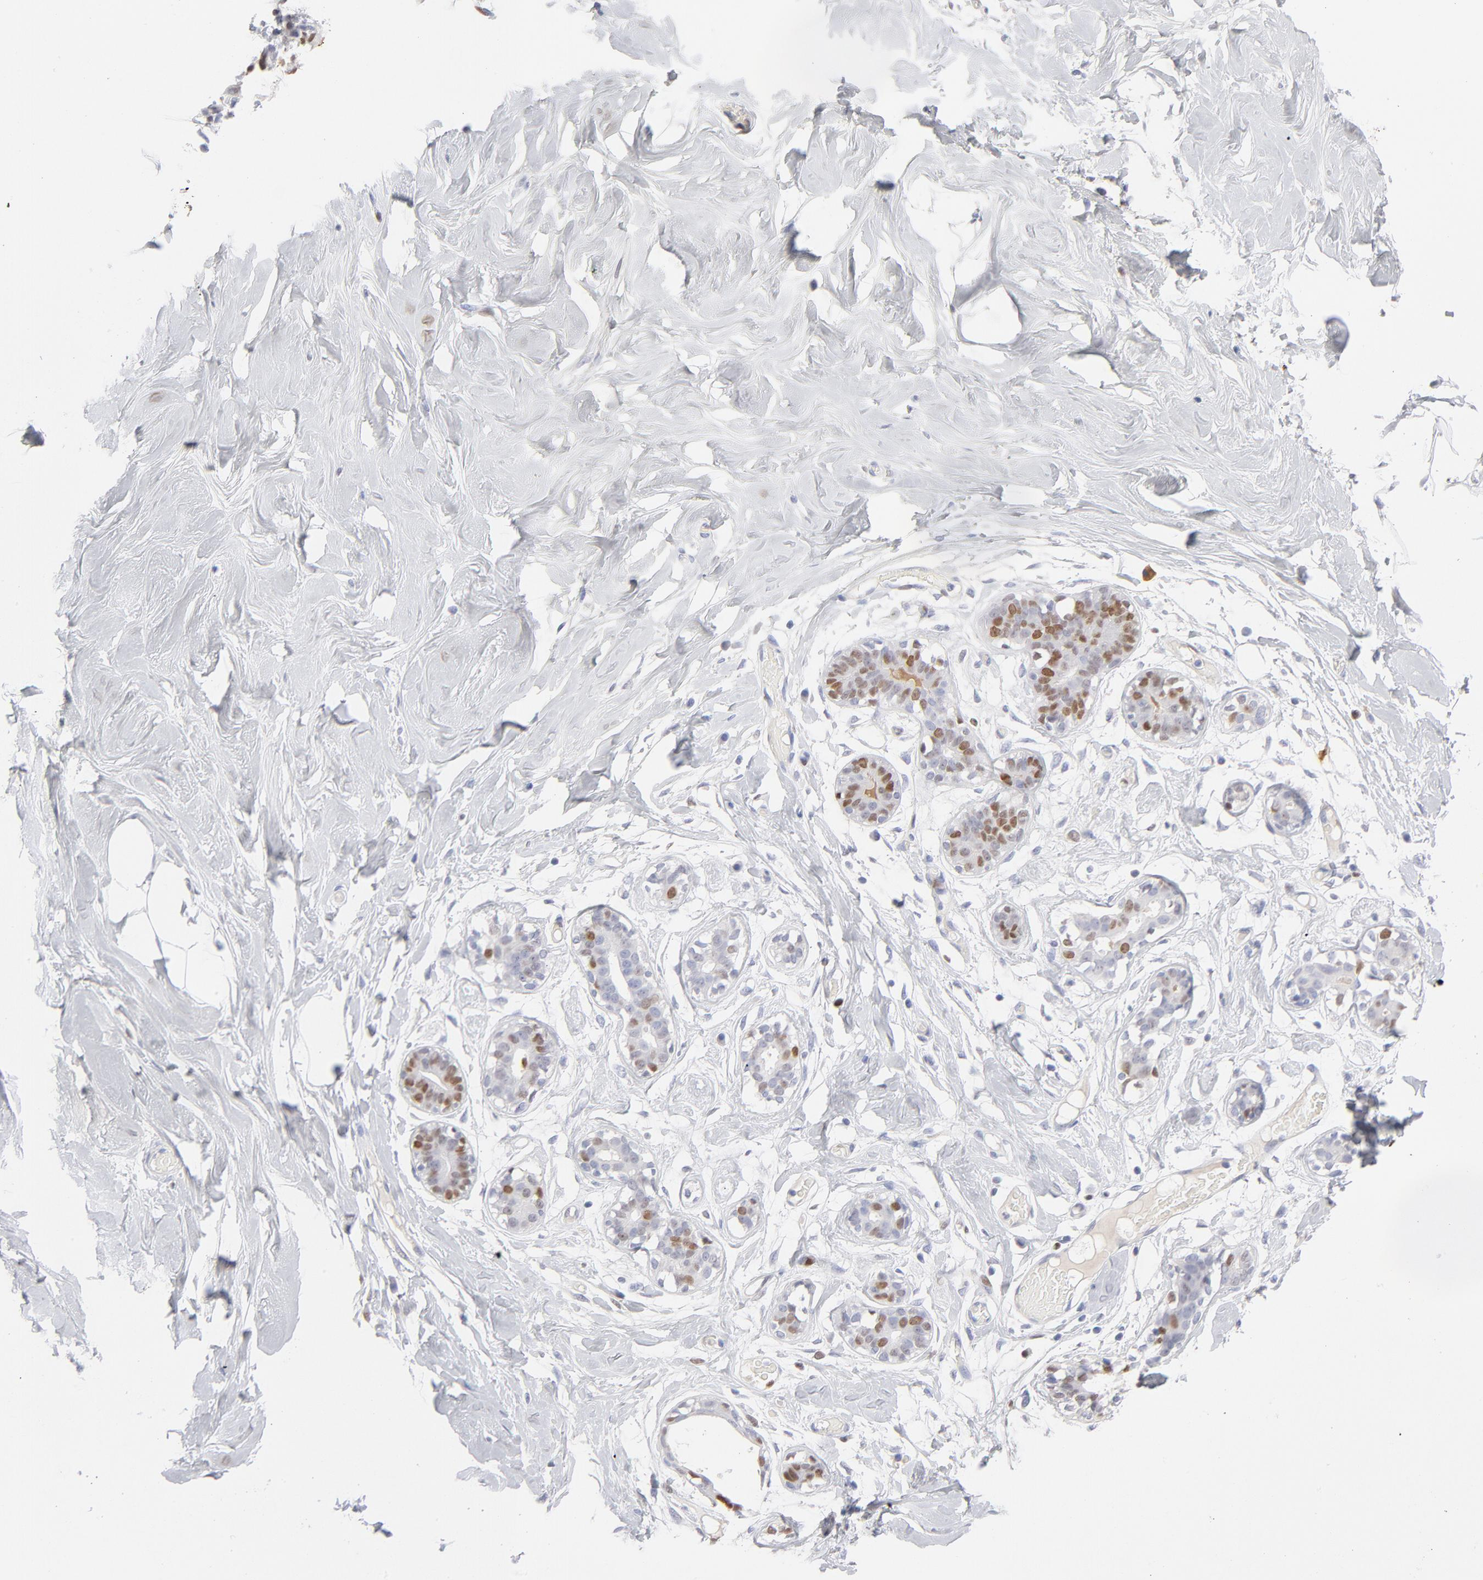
{"staining": {"intensity": "negative", "quantity": "none", "location": "none"}, "tissue": "breast", "cell_type": "Adipocytes", "image_type": "normal", "snomed": [{"axis": "morphology", "description": "Normal tissue, NOS"}, {"axis": "topography", "description": "Breast"}, {"axis": "topography", "description": "Soft tissue"}], "caption": "High magnification brightfield microscopy of unremarkable breast stained with DAB (brown) and counterstained with hematoxylin (blue): adipocytes show no significant expression. The staining was performed using DAB to visualize the protein expression in brown, while the nuclei were stained in blue with hematoxylin (Magnification: 20x).", "gene": "MCM7", "patient": {"sex": "female", "age": 25}}